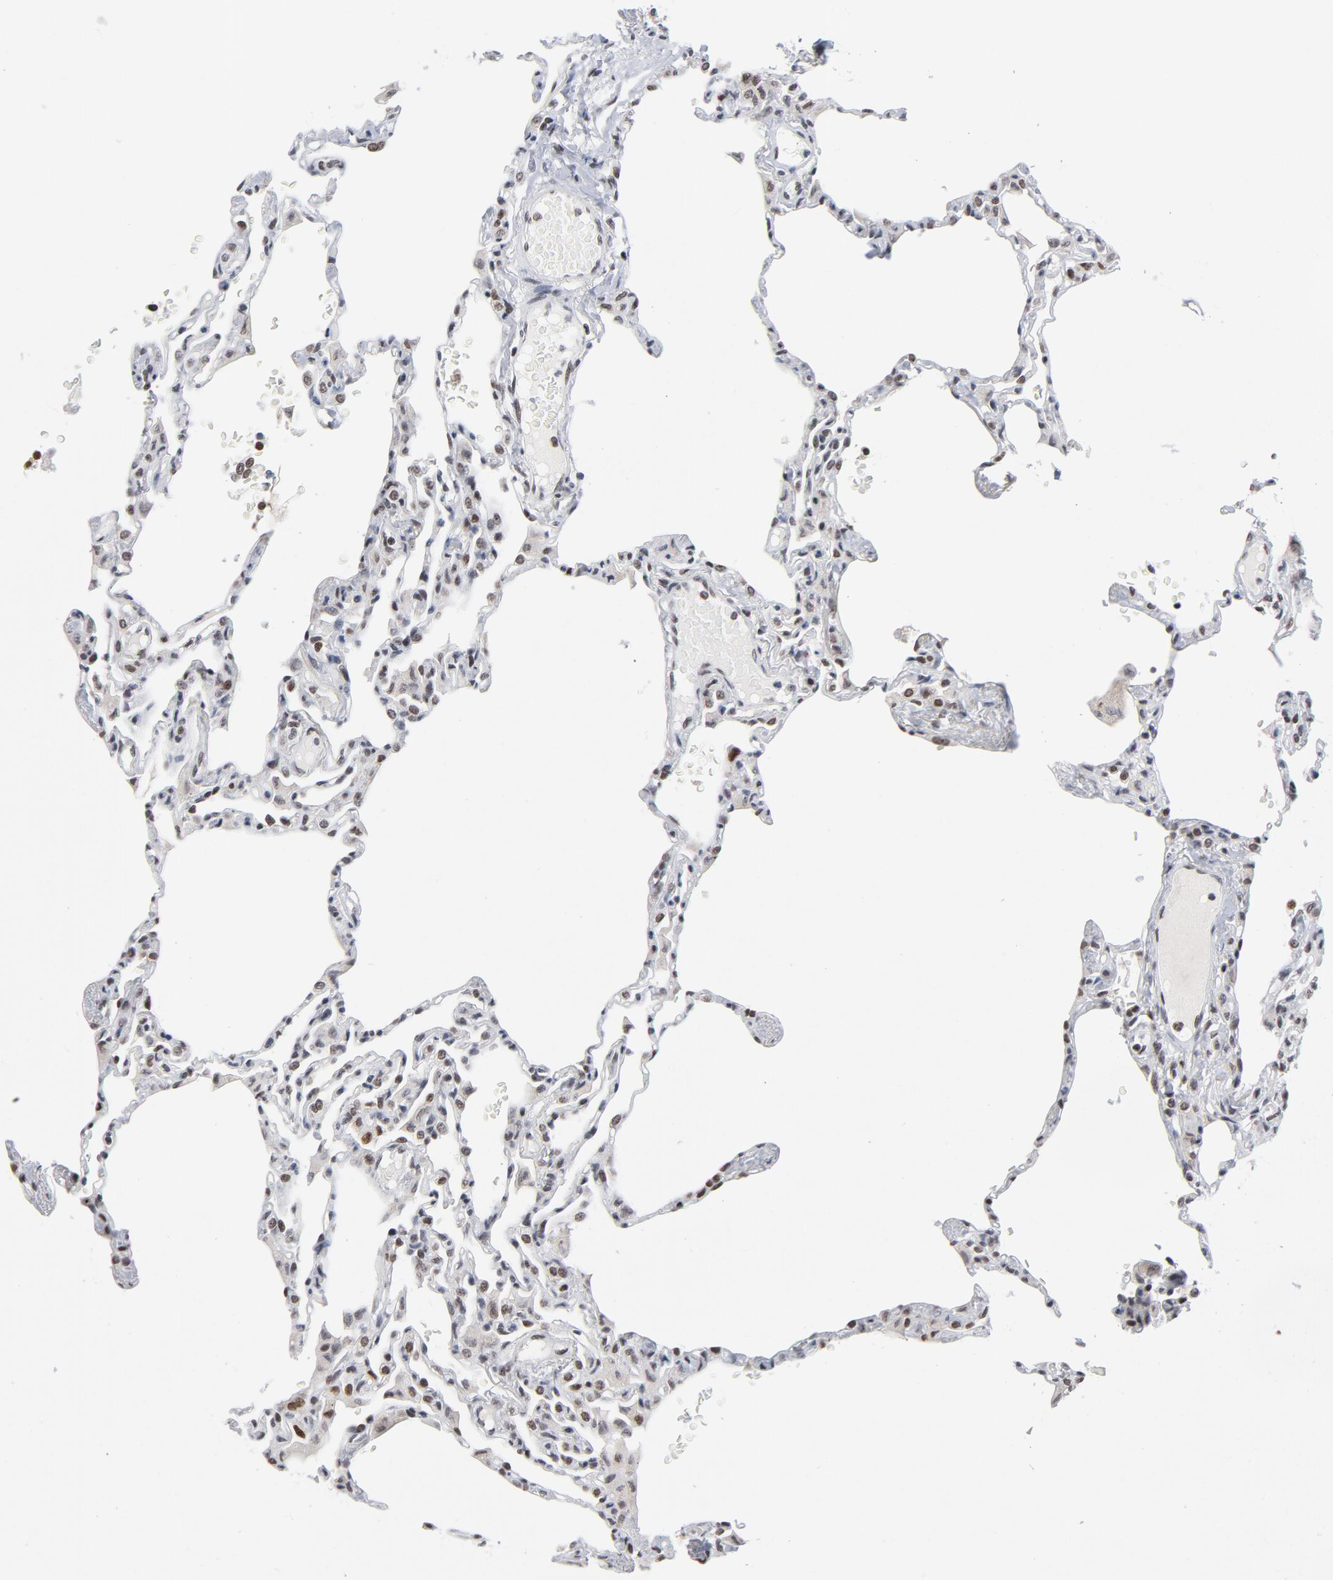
{"staining": {"intensity": "weak", "quantity": ">75%", "location": "nuclear"}, "tissue": "lung", "cell_type": "Alveolar cells", "image_type": "normal", "snomed": [{"axis": "morphology", "description": "Normal tissue, NOS"}, {"axis": "topography", "description": "Lung"}], "caption": "This micrograph reveals unremarkable lung stained with immunohistochemistry (IHC) to label a protein in brown. The nuclear of alveolar cells show weak positivity for the protein. Nuclei are counter-stained blue.", "gene": "RFC4", "patient": {"sex": "female", "age": 49}}